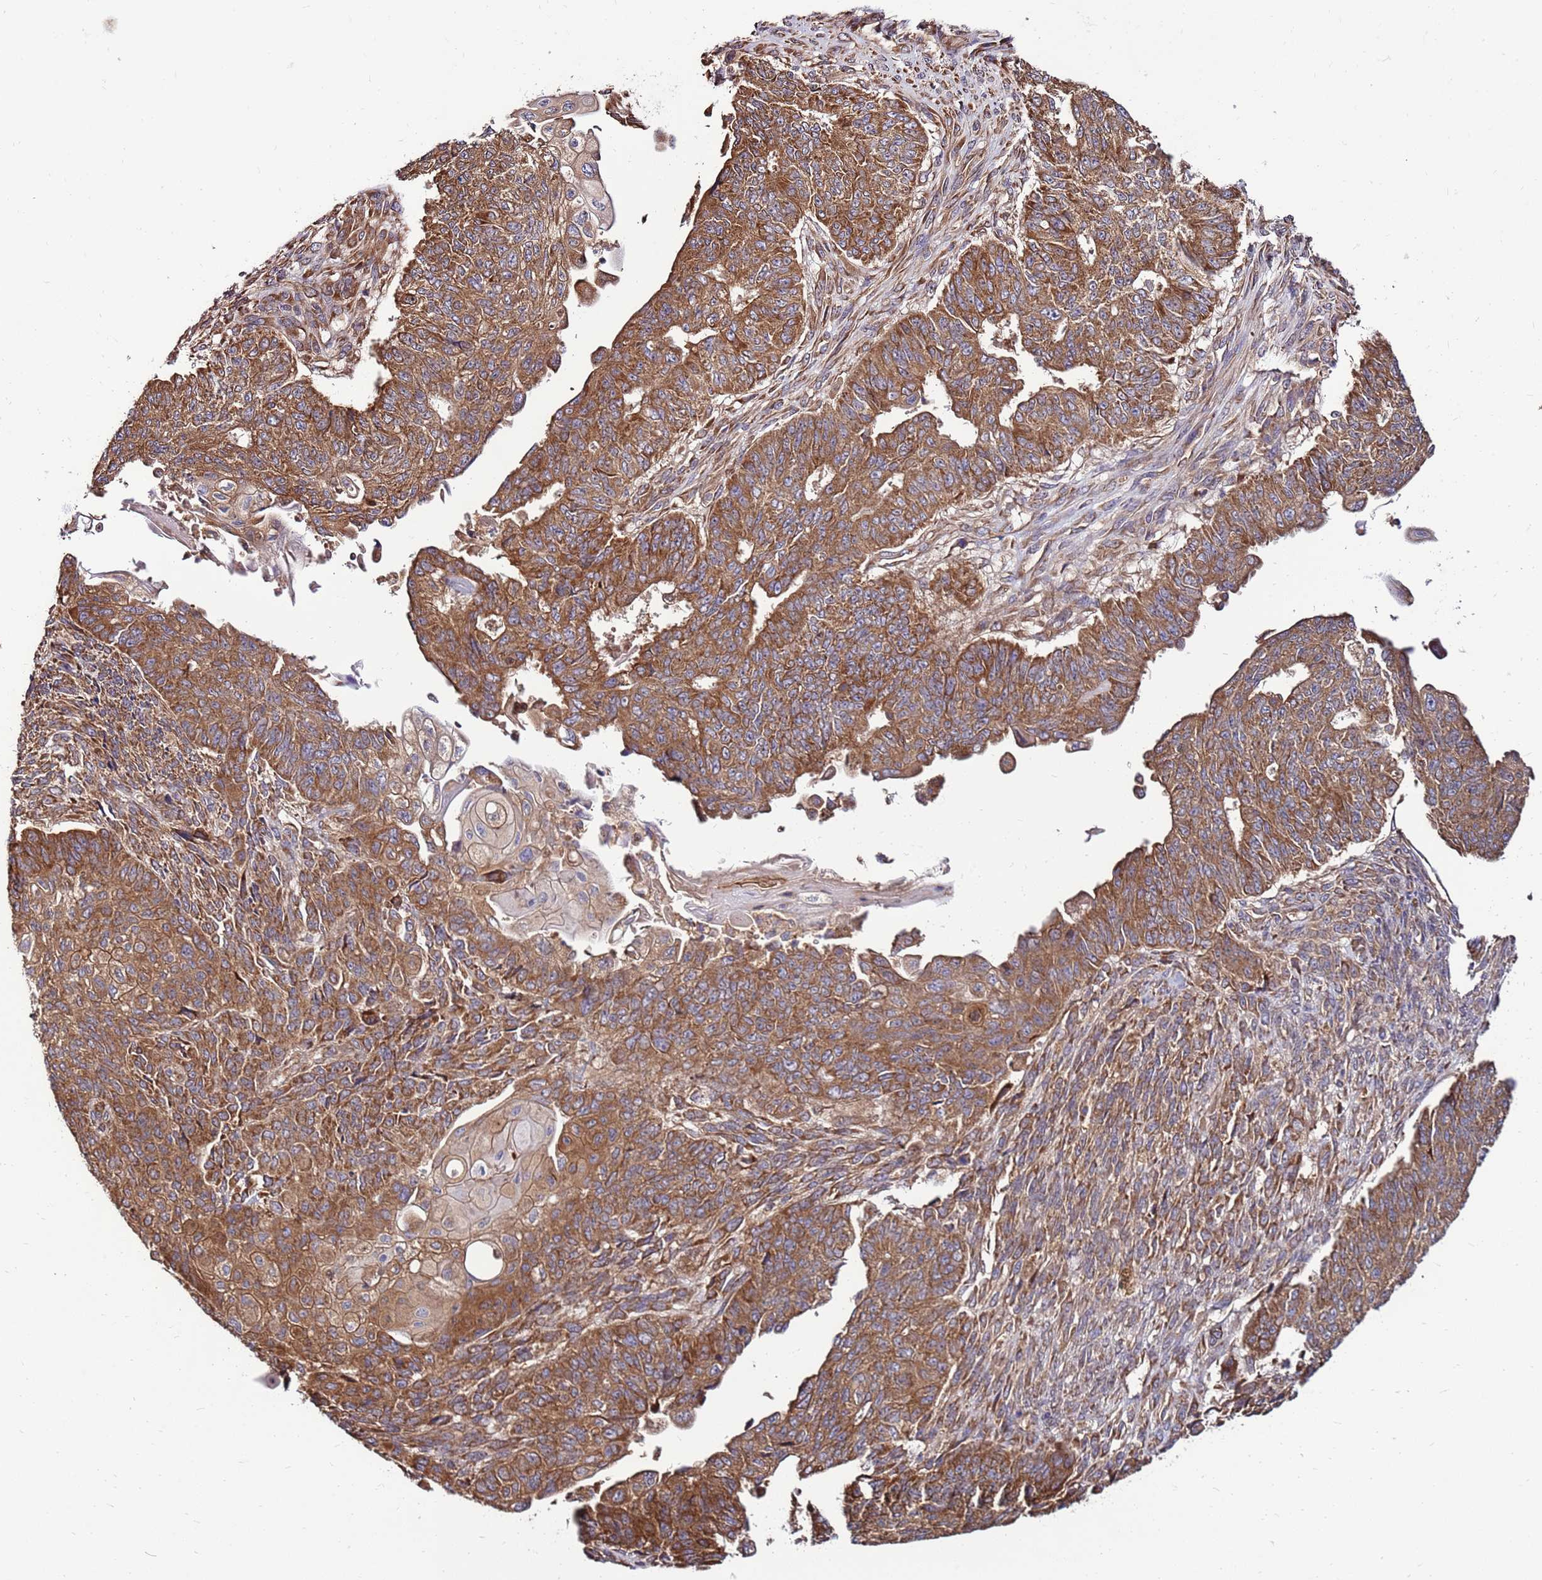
{"staining": {"intensity": "moderate", "quantity": ">75%", "location": "cytoplasmic/membranous"}, "tissue": "endometrial cancer", "cell_type": "Tumor cells", "image_type": "cancer", "snomed": [{"axis": "morphology", "description": "Adenocarcinoma, NOS"}, {"axis": "topography", "description": "Endometrium"}], "caption": "This image shows immunohistochemistry (IHC) staining of endometrial adenocarcinoma, with medium moderate cytoplasmic/membranous positivity in approximately >75% of tumor cells.", "gene": "SLC44A5", "patient": {"sex": "female", "age": 32}}